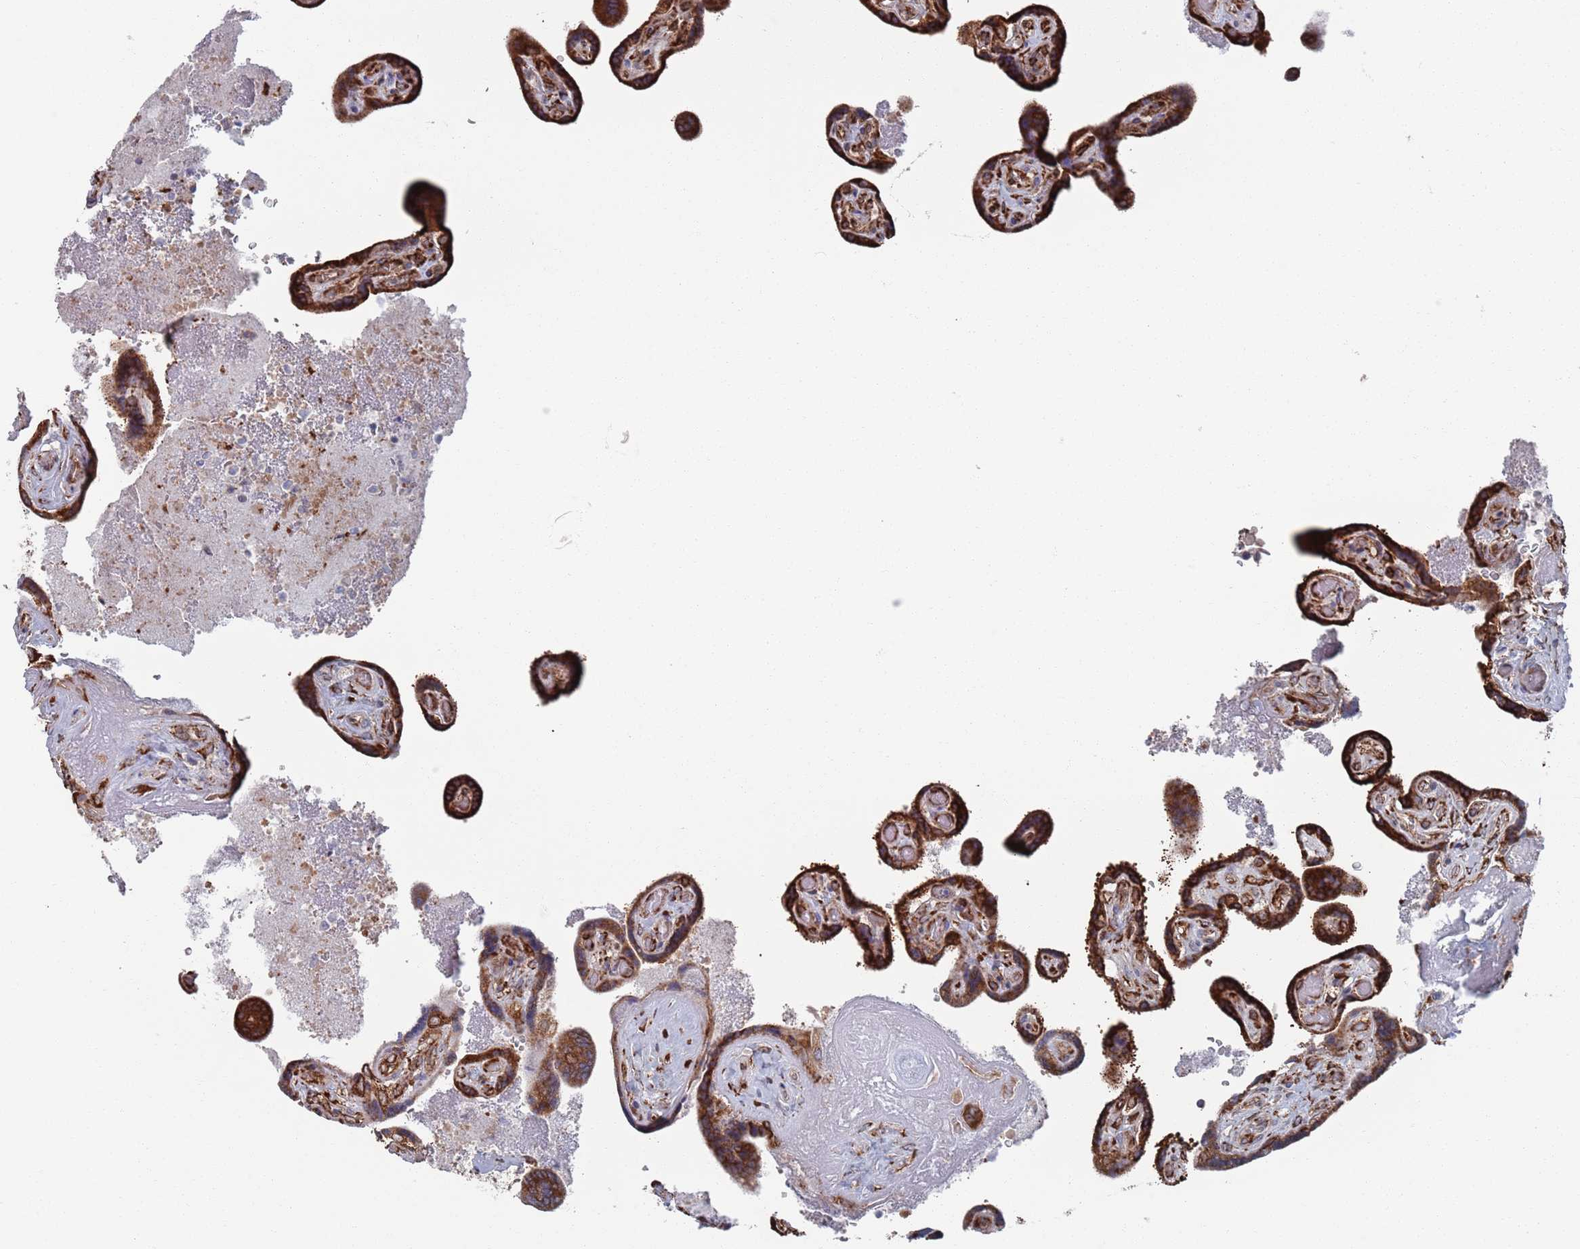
{"staining": {"intensity": "strong", "quantity": ">75%", "location": "cytoplasmic/membranous"}, "tissue": "placenta", "cell_type": "Trophoblastic cells", "image_type": "normal", "snomed": [{"axis": "morphology", "description": "Normal tissue, NOS"}, {"axis": "topography", "description": "Placenta"}], "caption": "Immunohistochemistry of unremarkable placenta reveals high levels of strong cytoplasmic/membranous expression in approximately >75% of trophoblastic cells.", "gene": "CCDC106", "patient": {"sex": "female", "age": 32}}